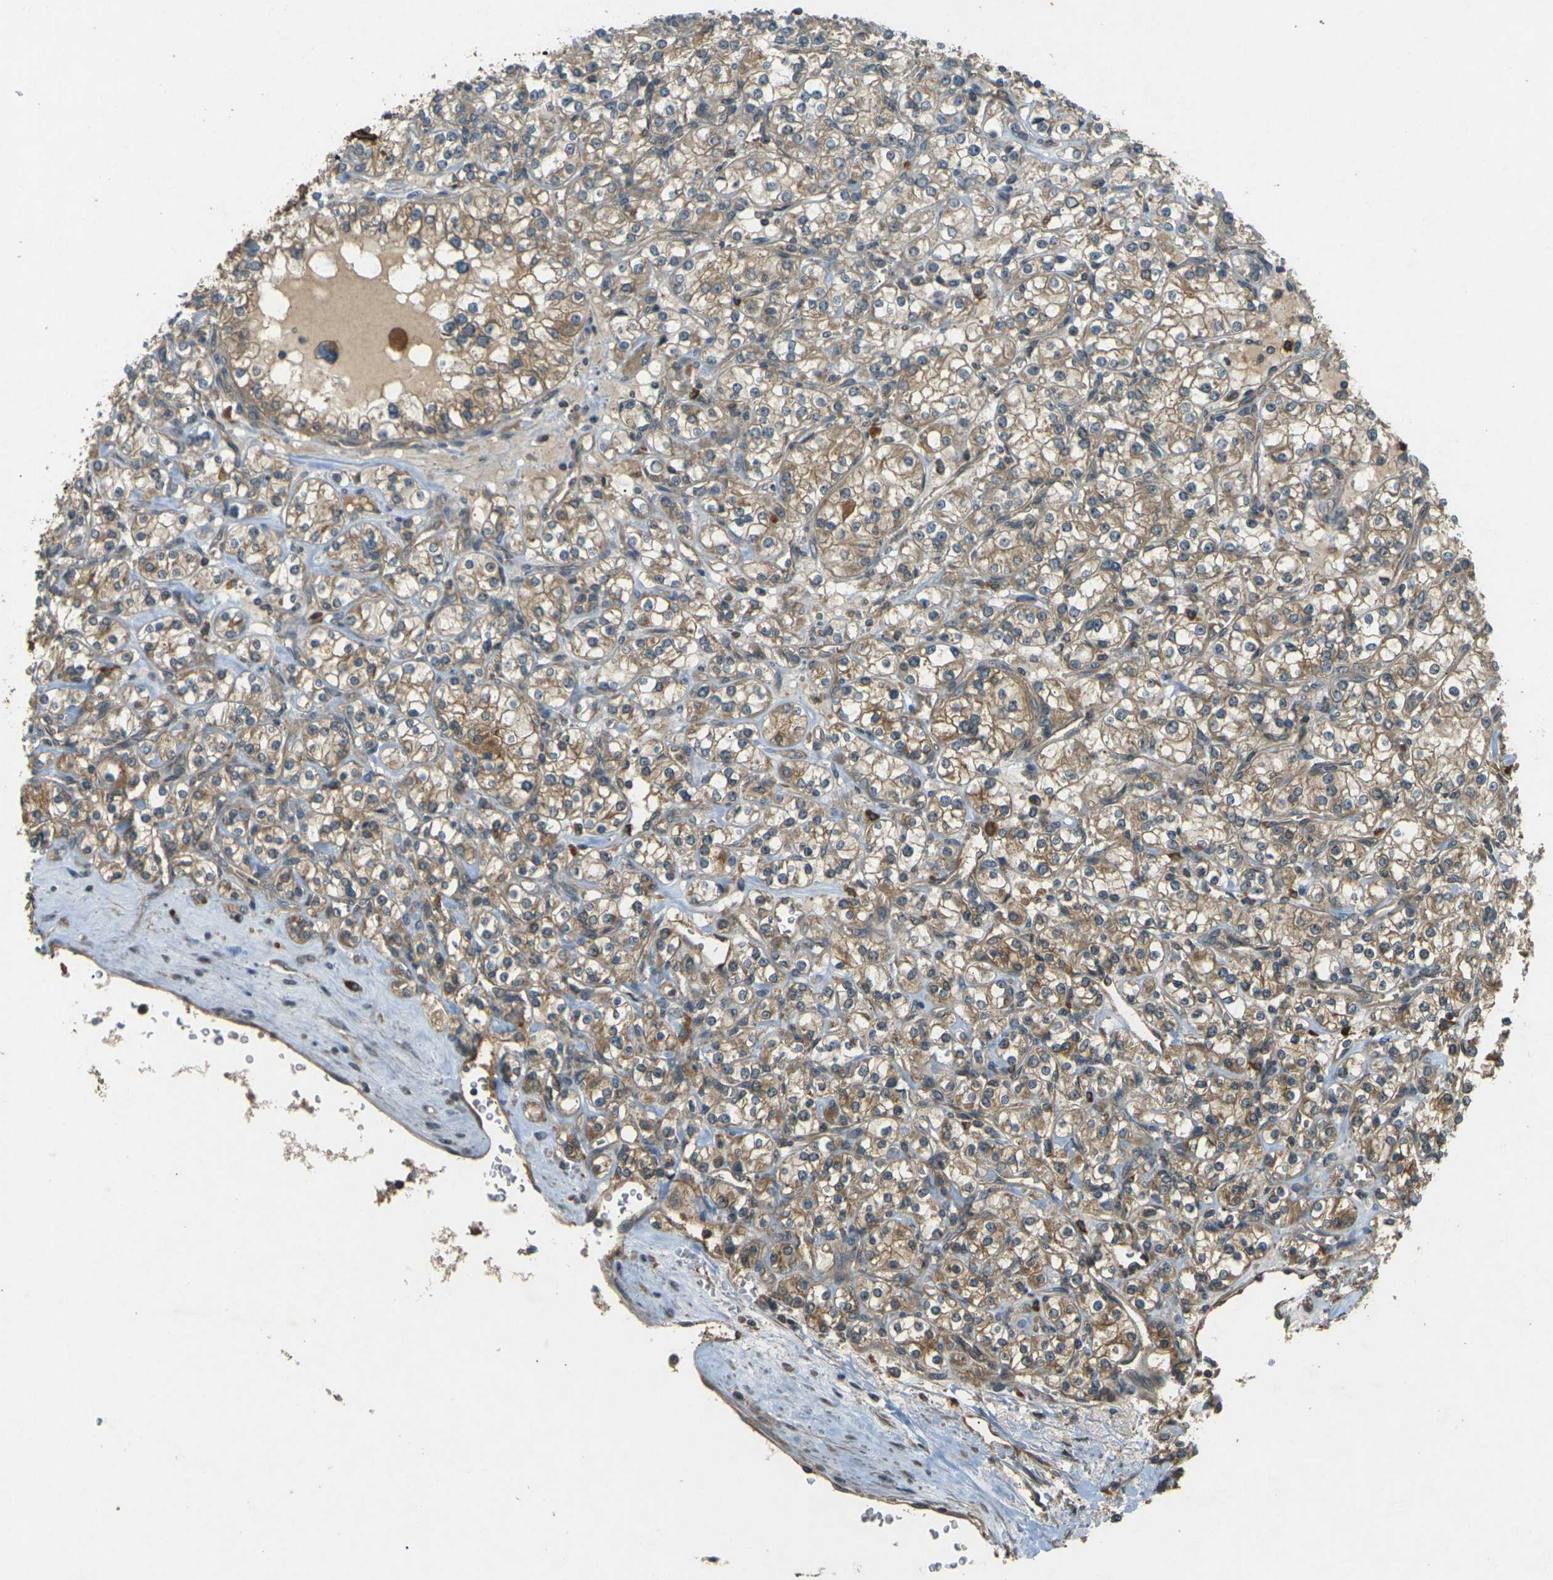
{"staining": {"intensity": "moderate", "quantity": ">75%", "location": "cytoplasmic/membranous"}, "tissue": "renal cancer", "cell_type": "Tumor cells", "image_type": "cancer", "snomed": [{"axis": "morphology", "description": "Adenocarcinoma, NOS"}, {"axis": "topography", "description": "Kidney"}], "caption": "The histopathology image shows staining of renal cancer (adenocarcinoma), revealing moderate cytoplasmic/membranous protein staining (brown color) within tumor cells.", "gene": "TAP1", "patient": {"sex": "male", "age": 77}}